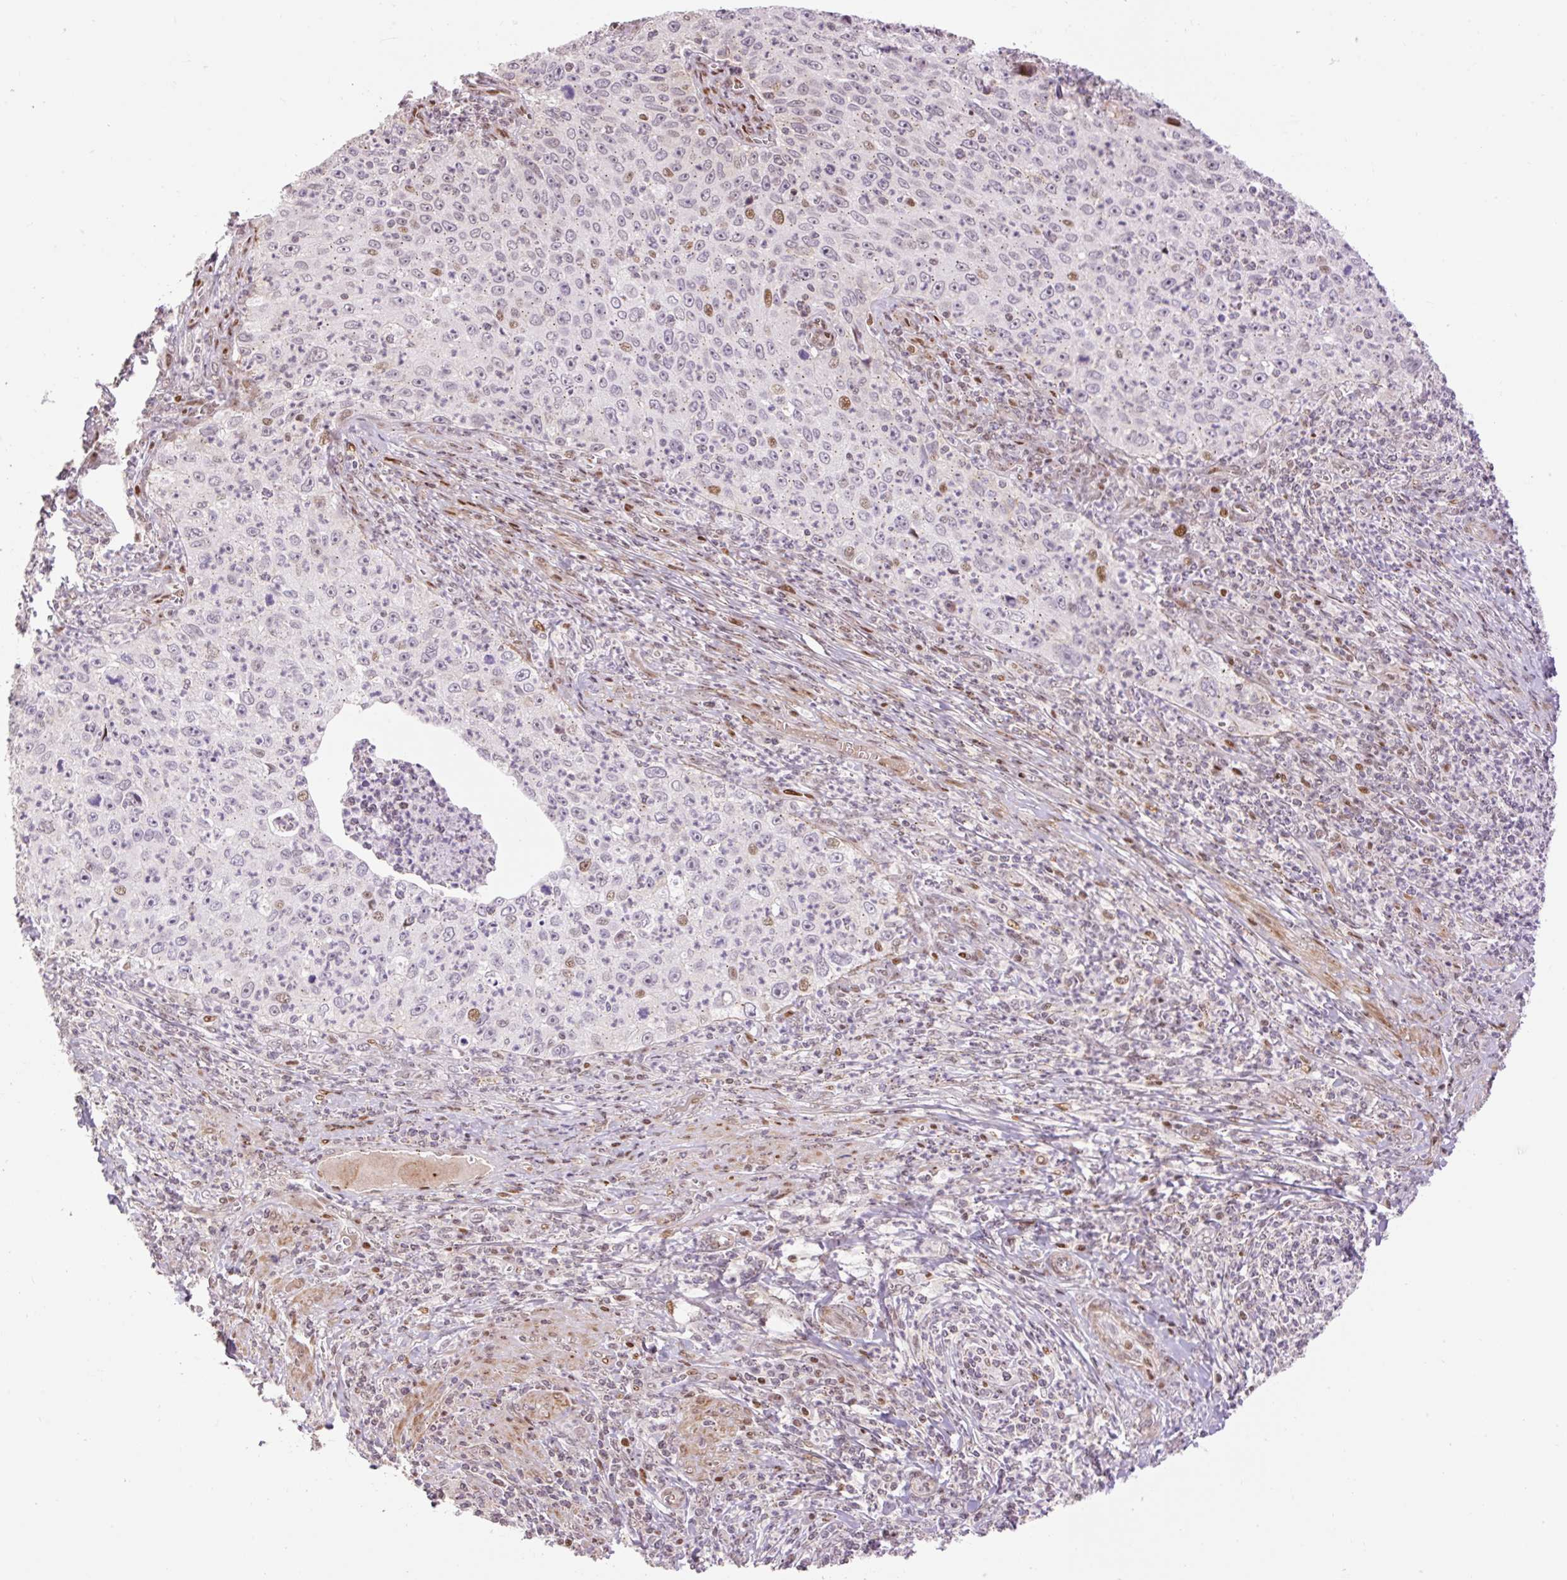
{"staining": {"intensity": "moderate", "quantity": "<25%", "location": "nuclear"}, "tissue": "cervical cancer", "cell_type": "Tumor cells", "image_type": "cancer", "snomed": [{"axis": "morphology", "description": "Squamous cell carcinoma, NOS"}, {"axis": "topography", "description": "Cervix"}], "caption": "Immunohistochemistry (DAB (3,3'-diaminobenzidine)) staining of cervical cancer displays moderate nuclear protein staining in about <25% of tumor cells.", "gene": "RIPPLY3", "patient": {"sex": "female", "age": 30}}